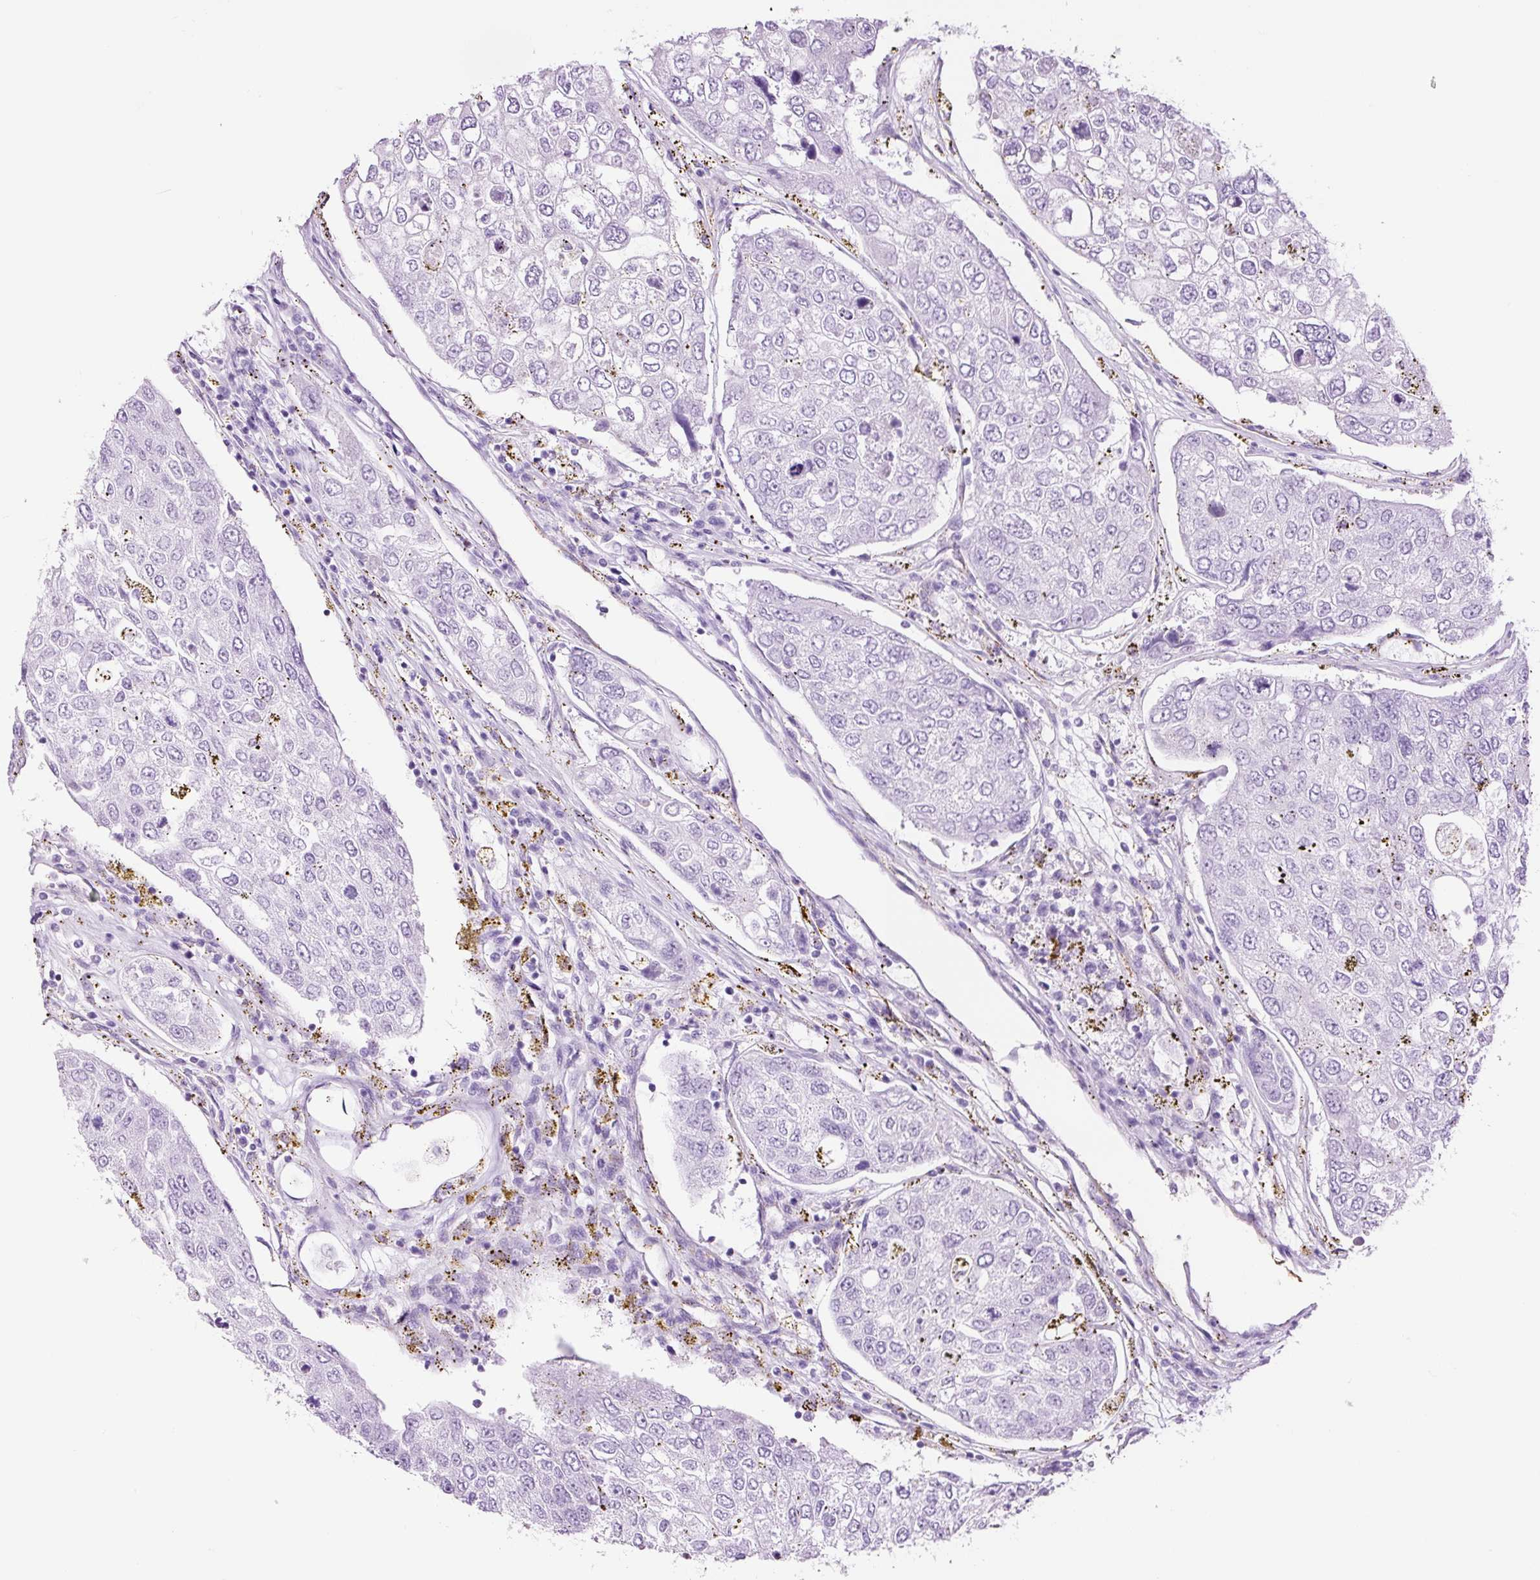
{"staining": {"intensity": "negative", "quantity": "none", "location": "none"}, "tissue": "urothelial cancer", "cell_type": "Tumor cells", "image_type": "cancer", "snomed": [{"axis": "morphology", "description": "Urothelial carcinoma, High grade"}, {"axis": "topography", "description": "Lymph node"}, {"axis": "topography", "description": "Urinary bladder"}], "caption": "Tumor cells show no significant positivity in urothelial carcinoma (high-grade).", "gene": "ADSS1", "patient": {"sex": "male", "age": 51}}